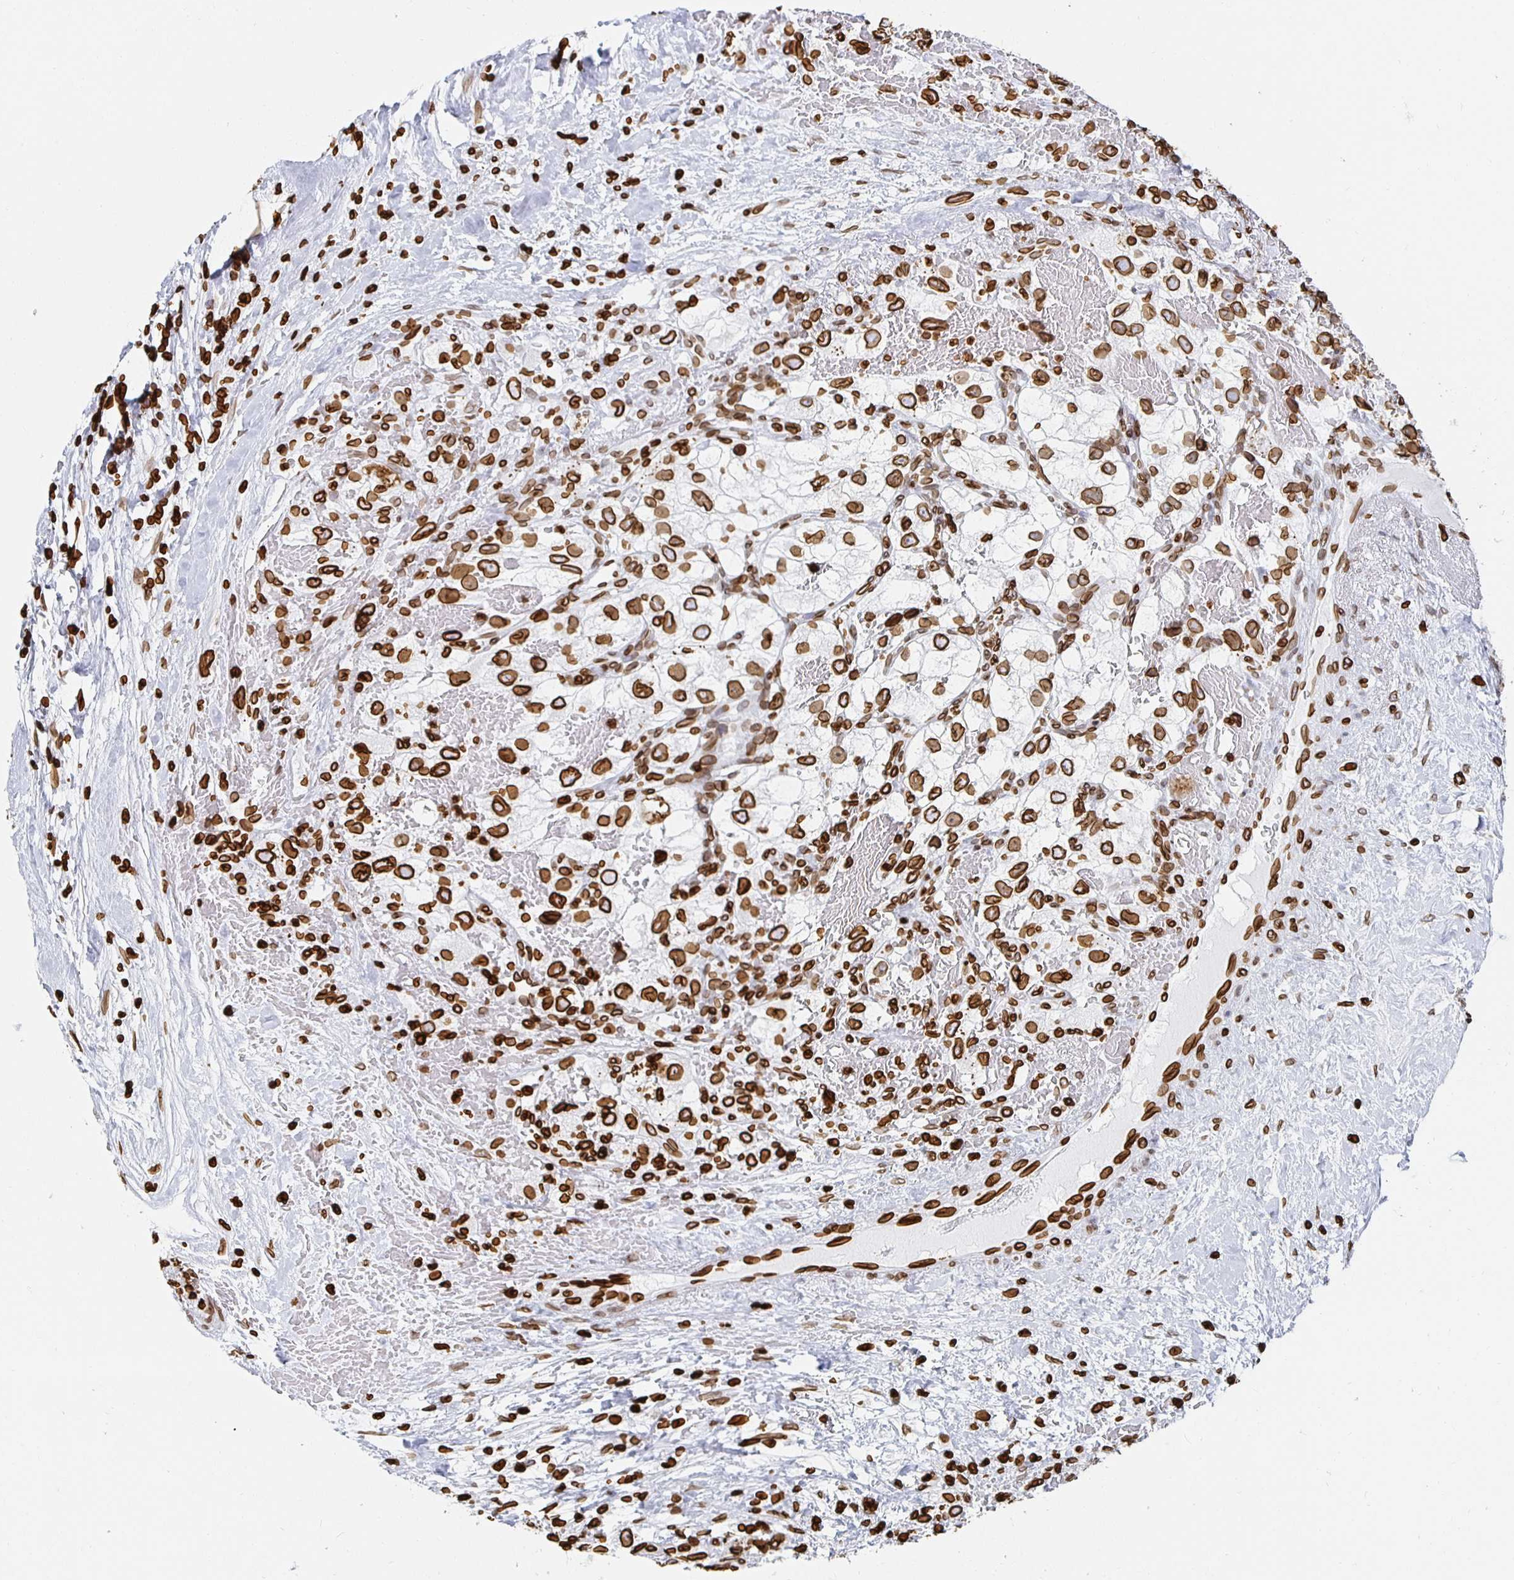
{"staining": {"intensity": "strong", "quantity": ">75%", "location": "cytoplasmic/membranous,nuclear"}, "tissue": "renal cancer", "cell_type": "Tumor cells", "image_type": "cancer", "snomed": [{"axis": "morphology", "description": "Adenocarcinoma, NOS"}, {"axis": "topography", "description": "Kidney"}], "caption": "This histopathology image shows renal cancer (adenocarcinoma) stained with immunohistochemistry (IHC) to label a protein in brown. The cytoplasmic/membranous and nuclear of tumor cells show strong positivity for the protein. Nuclei are counter-stained blue.", "gene": "LMNB1", "patient": {"sex": "male", "age": 59}}